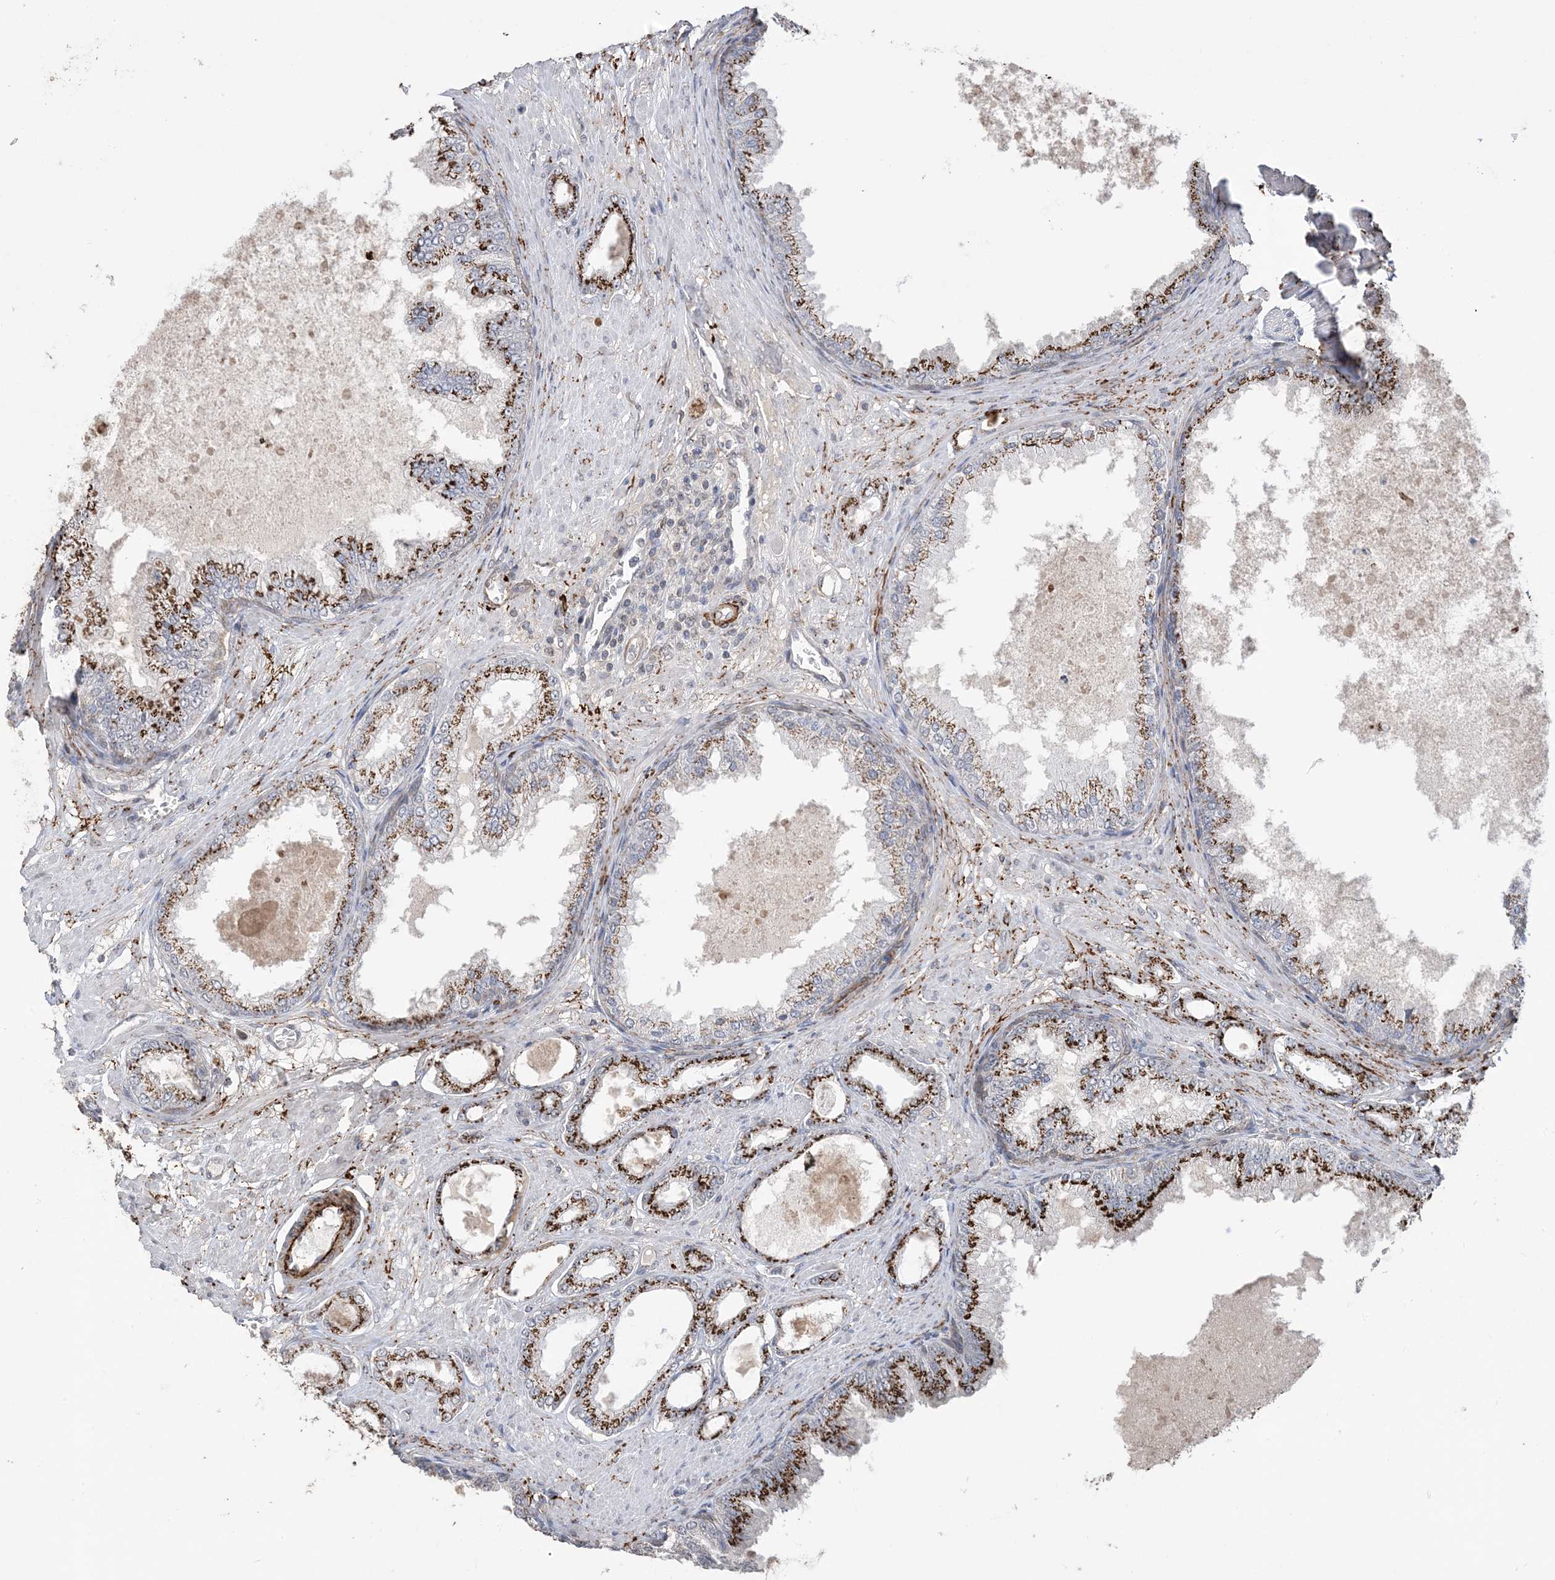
{"staining": {"intensity": "strong", "quantity": ">75%", "location": "cytoplasmic/membranous"}, "tissue": "prostate cancer", "cell_type": "Tumor cells", "image_type": "cancer", "snomed": [{"axis": "morphology", "description": "Adenocarcinoma, Low grade"}, {"axis": "topography", "description": "Prostate"}], "caption": "A photomicrograph showing strong cytoplasmic/membranous staining in about >75% of tumor cells in low-grade adenocarcinoma (prostate), as visualized by brown immunohistochemical staining.", "gene": "XRN1", "patient": {"sex": "male", "age": 63}}